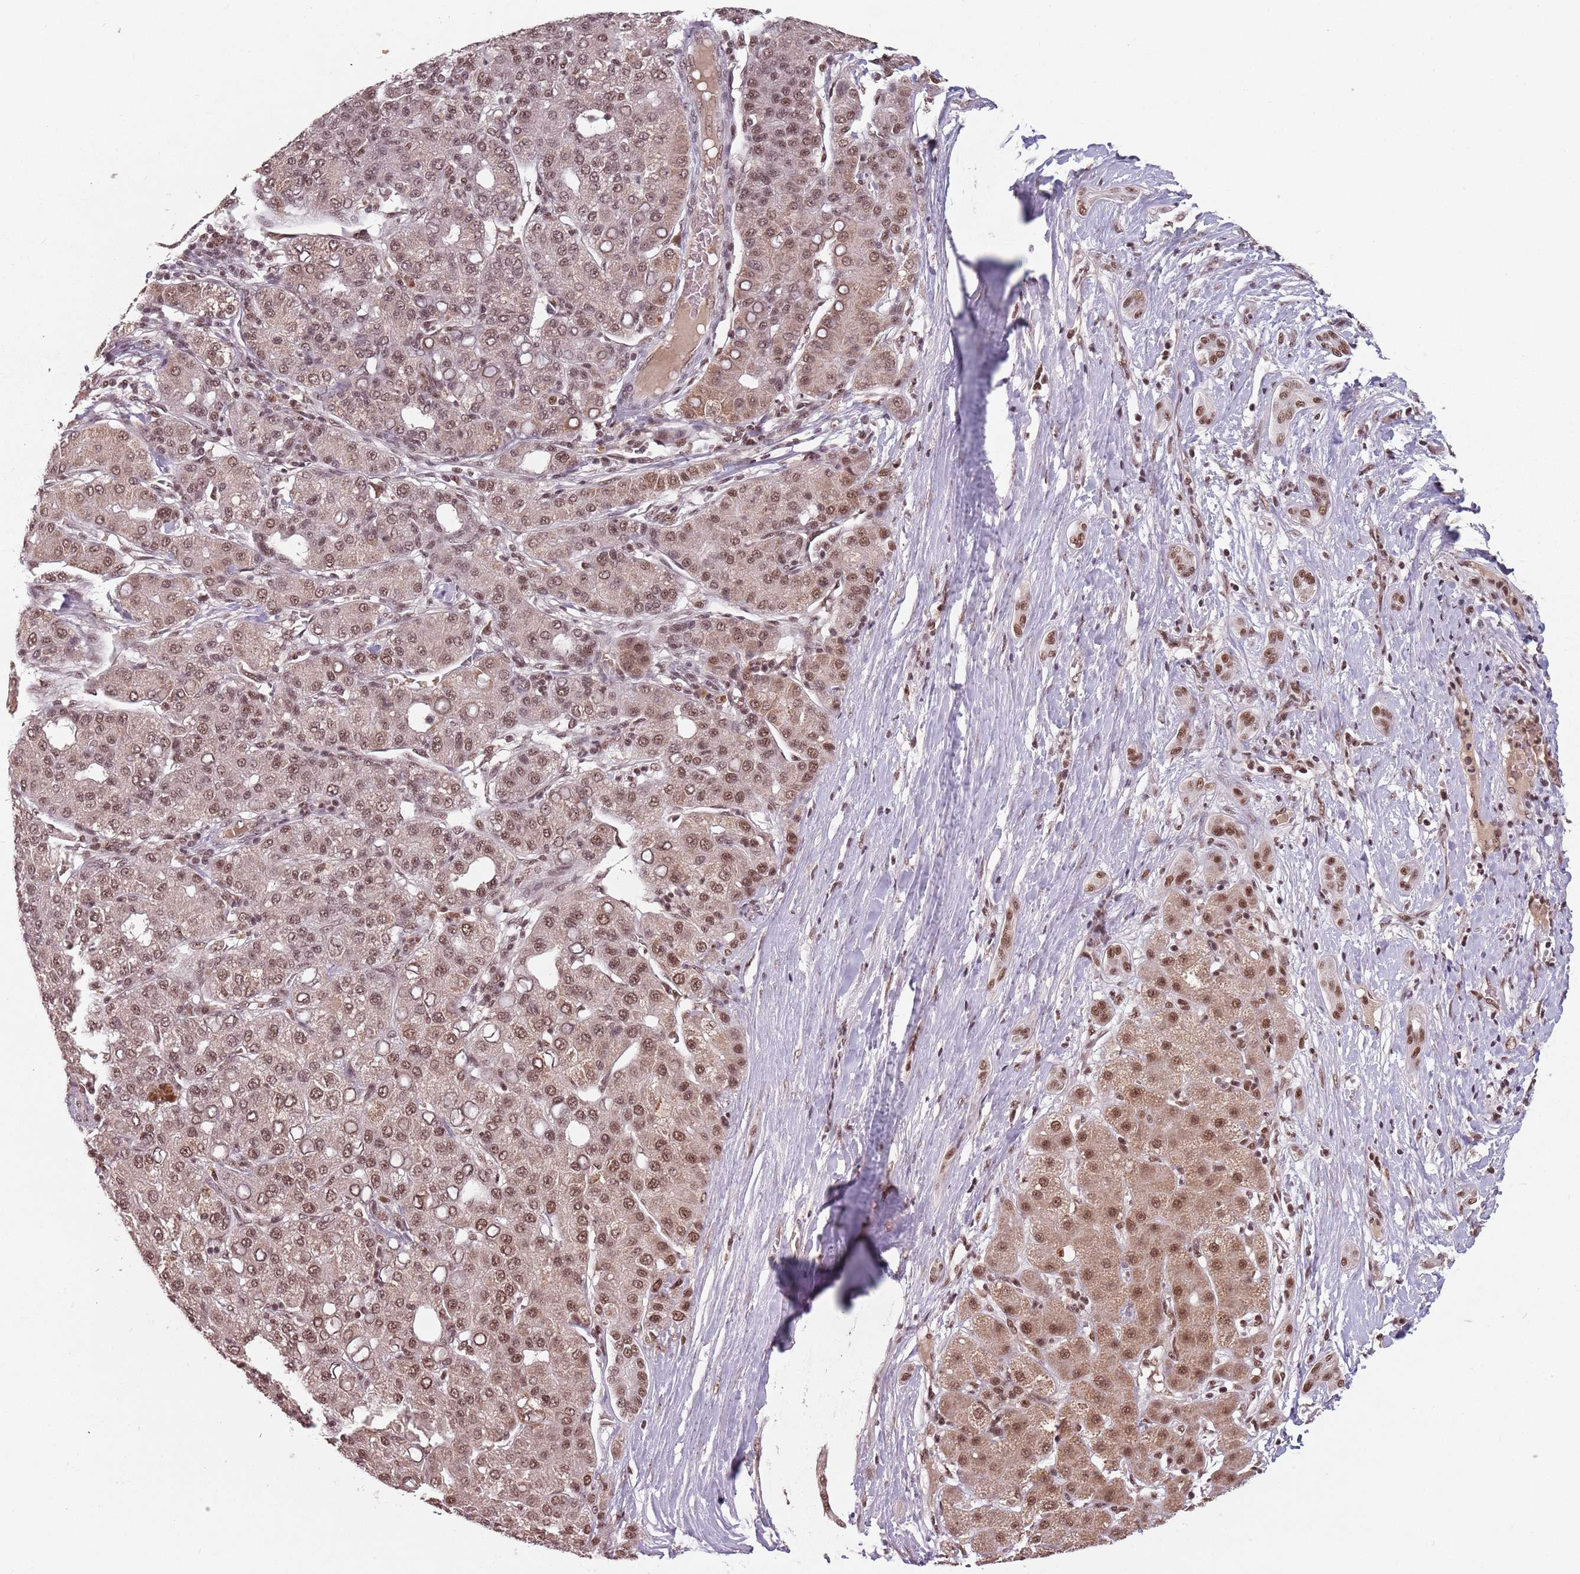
{"staining": {"intensity": "moderate", "quantity": ">75%", "location": "nuclear"}, "tissue": "liver cancer", "cell_type": "Tumor cells", "image_type": "cancer", "snomed": [{"axis": "morphology", "description": "Carcinoma, Hepatocellular, NOS"}, {"axis": "topography", "description": "Liver"}], "caption": "Moderate nuclear expression for a protein is identified in approximately >75% of tumor cells of liver cancer (hepatocellular carcinoma) using immunohistochemistry (IHC).", "gene": "NCBP1", "patient": {"sex": "male", "age": 65}}